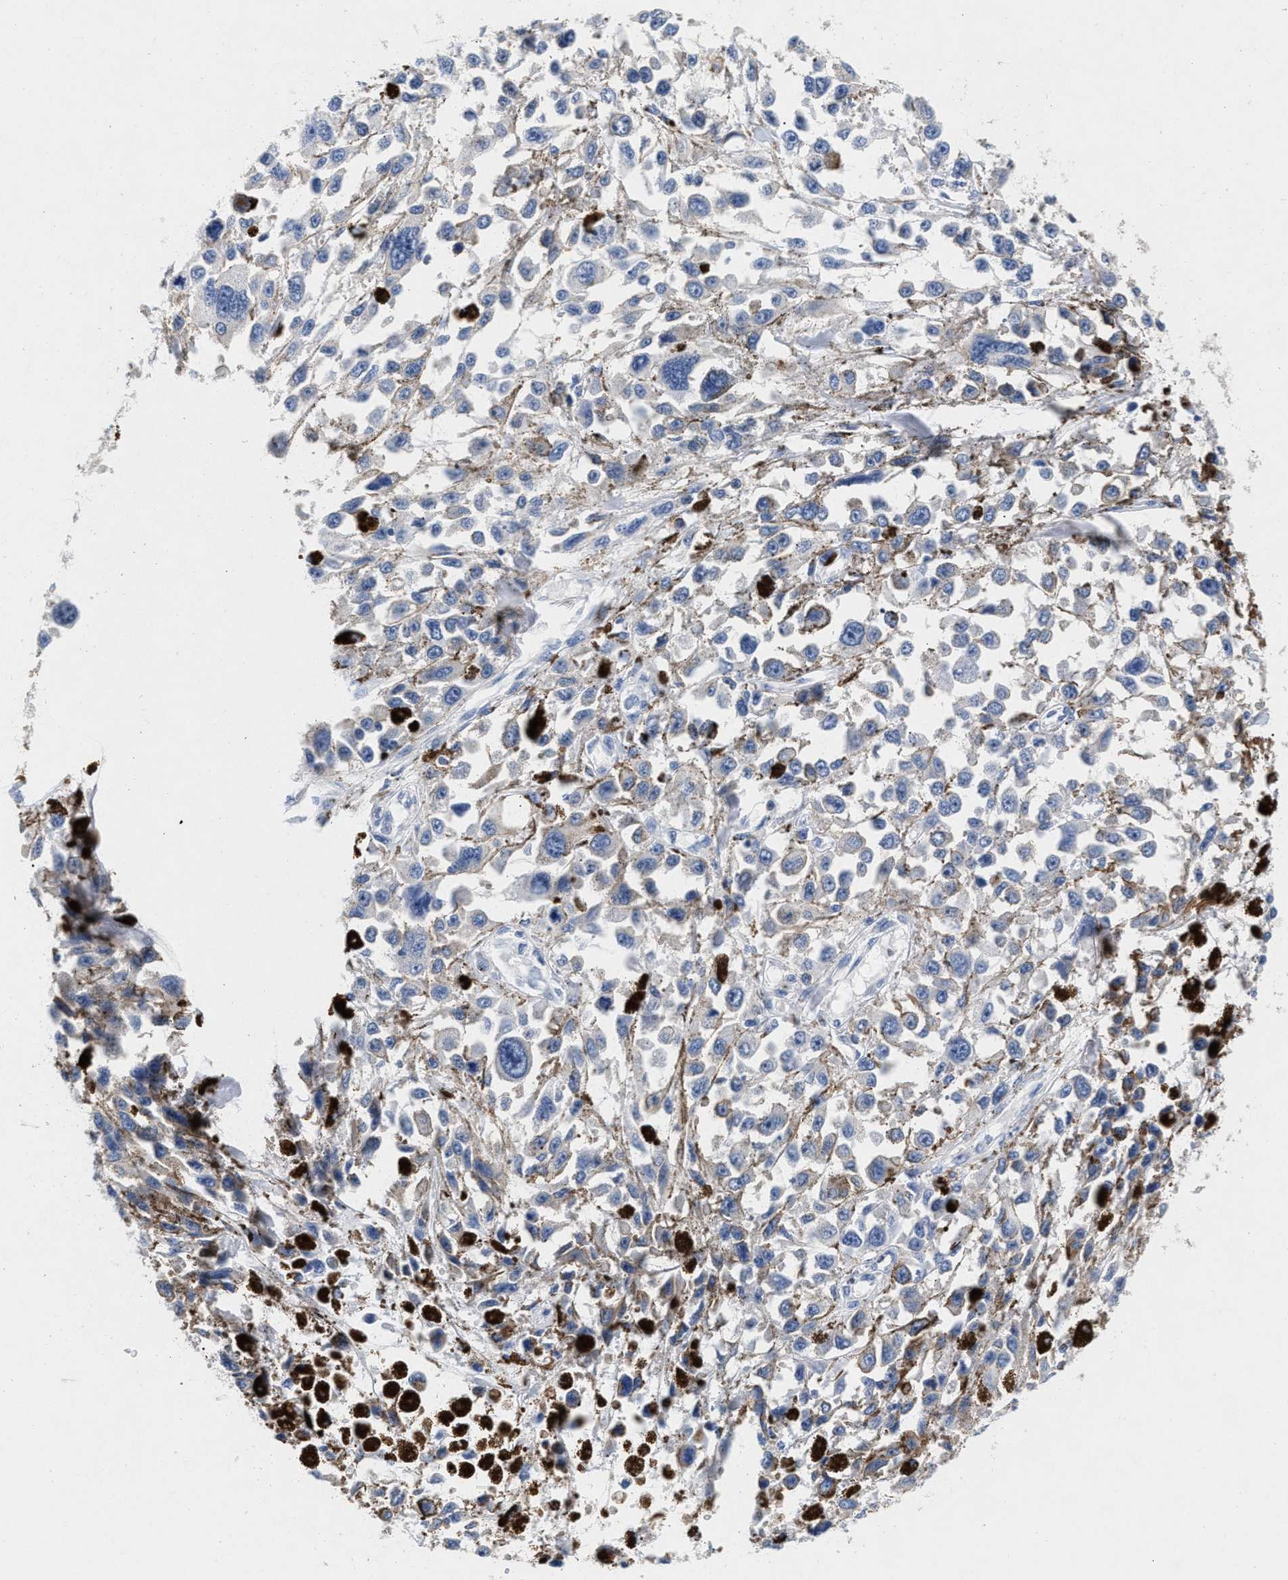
{"staining": {"intensity": "negative", "quantity": "none", "location": "none"}, "tissue": "melanoma", "cell_type": "Tumor cells", "image_type": "cancer", "snomed": [{"axis": "morphology", "description": "Malignant melanoma, Metastatic site"}, {"axis": "topography", "description": "Lymph node"}], "caption": "High power microscopy image of an immunohistochemistry image of melanoma, revealing no significant staining in tumor cells. (Immunohistochemistry, brightfield microscopy, high magnification).", "gene": "GNAI3", "patient": {"sex": "male", "age": 59}}